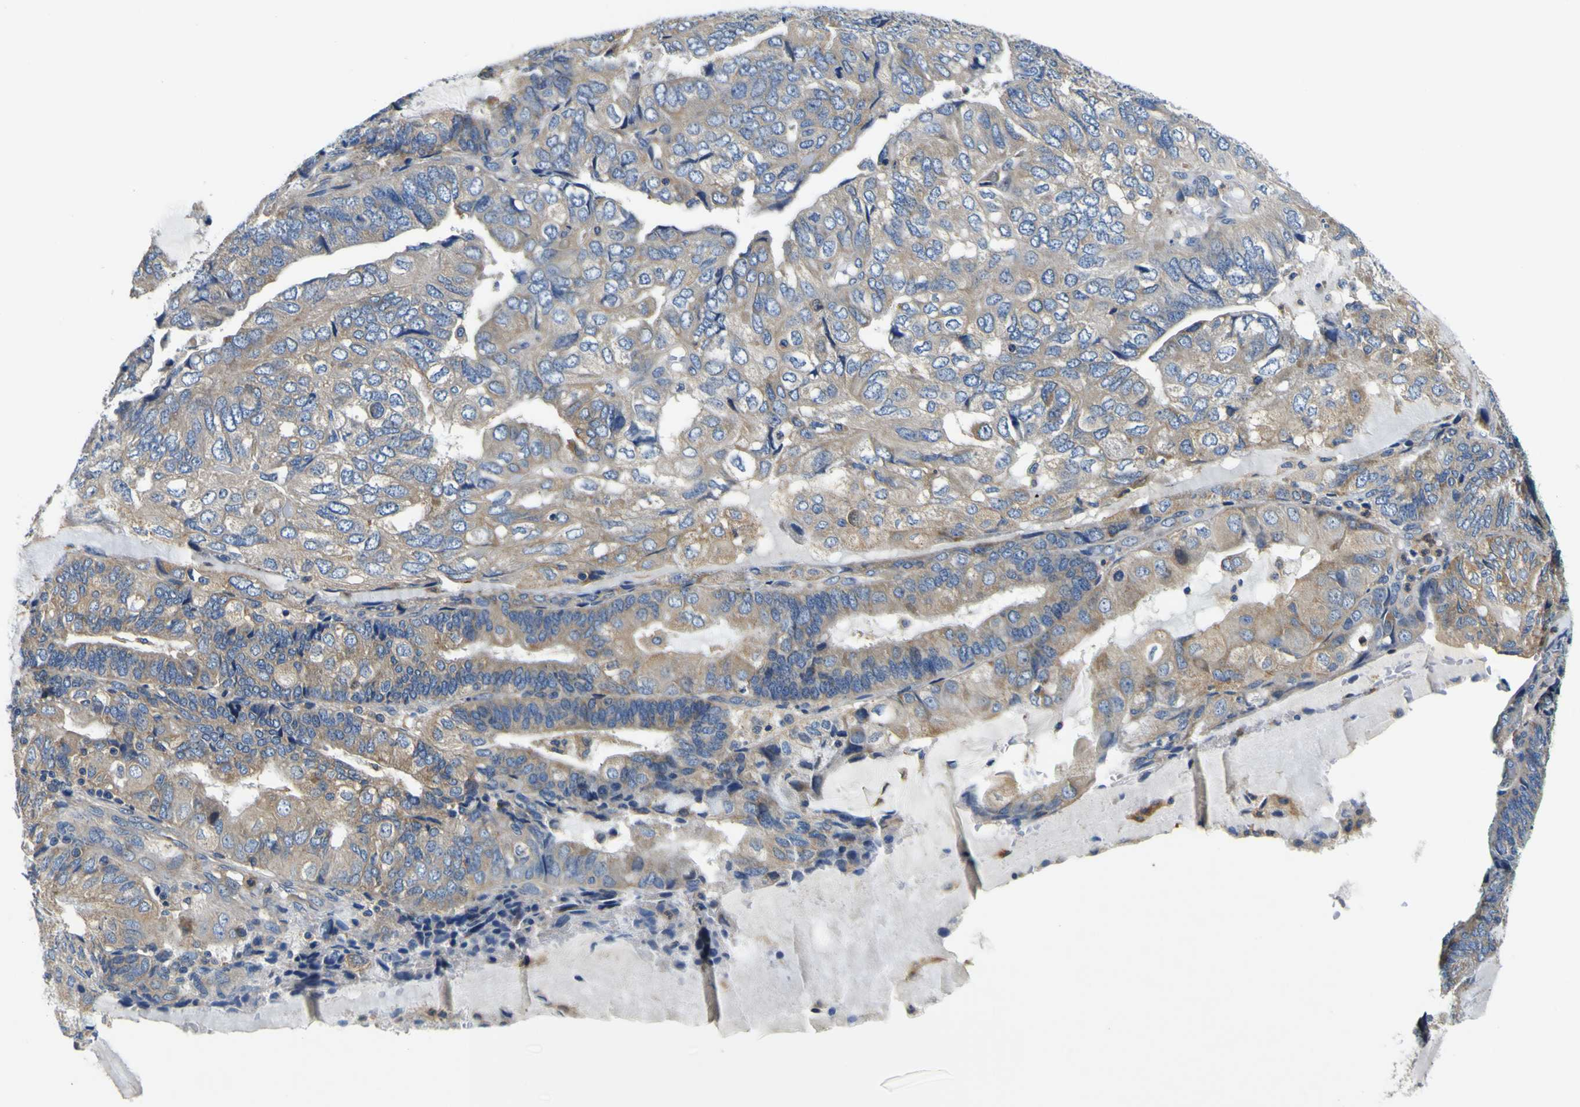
{"staining": {"intensity": "moderate", "quantity": "25%-75%", "location": "cytoplasmic/membranous"}, "tissue": "endometrial cancer", "cell_type": "Tumor cells", "image_type": "cancer", "snomed": [{"axis": "morphology", "description": "Adenocarcinoma, NOS"}, {"axis": "topography", "description": "Endometrium"}], "caption": "Endometrial cancer (adenocarcinoma) stained with a protein marker shows moderate staining in tumor cells.", "gene": "CLSTN1", "patient": {"sex": "female", "age": 81}}